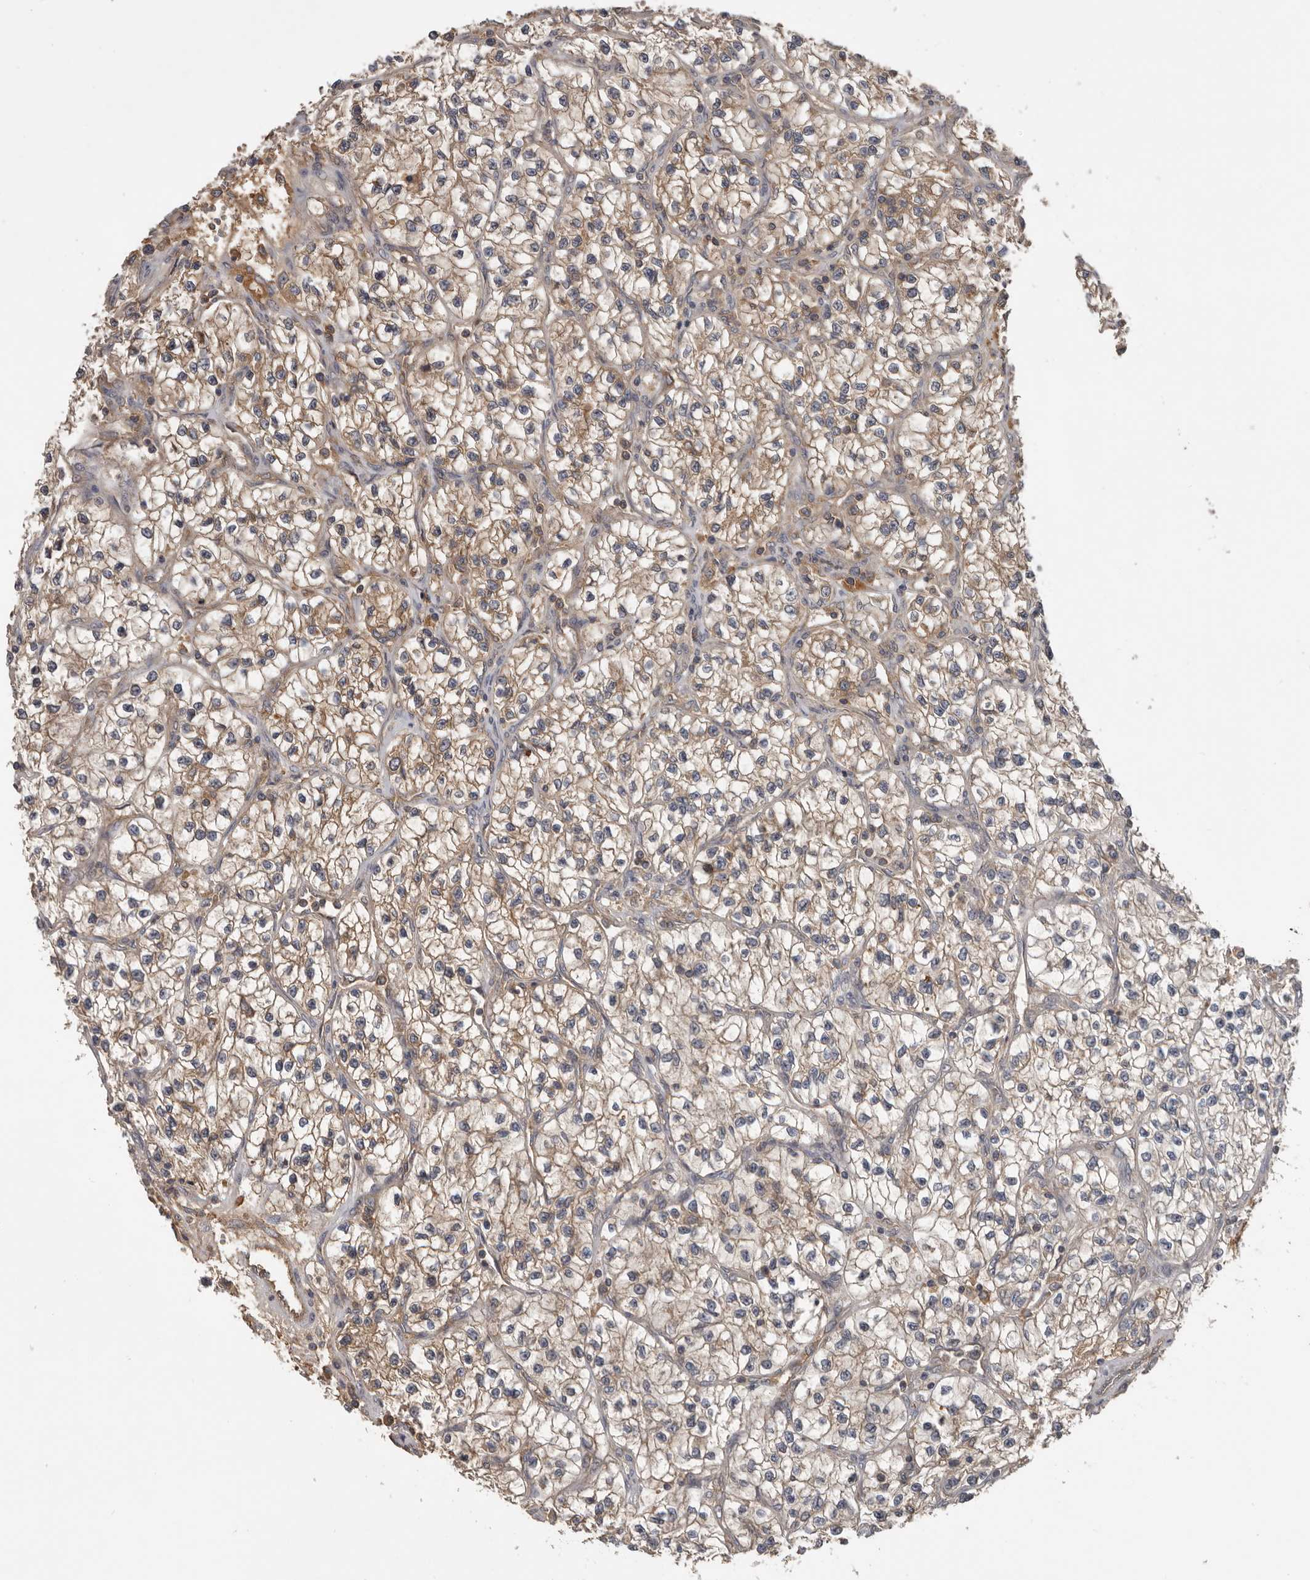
{"staining": {"intensity": "weak", "quantity": ">75%", "location": "cytoplasmic/membranous"}, "tissue": "renal cancer", "cell_type": "Tumor cells", "image_type": "cancer", "snomed": [{"axis": "morphology", "description": "Adenocarcinoma, NOS"}, {"axis": "topography", "description": "Kidney"}], "caption": "Tumor cells demonstrate low levels of weak cytoplasmic/membranous expression in about >75% of cells in adenocarcinoma (renal).", "gene": "NMUR1", "patient": {"sex": "female", "age": 57}}